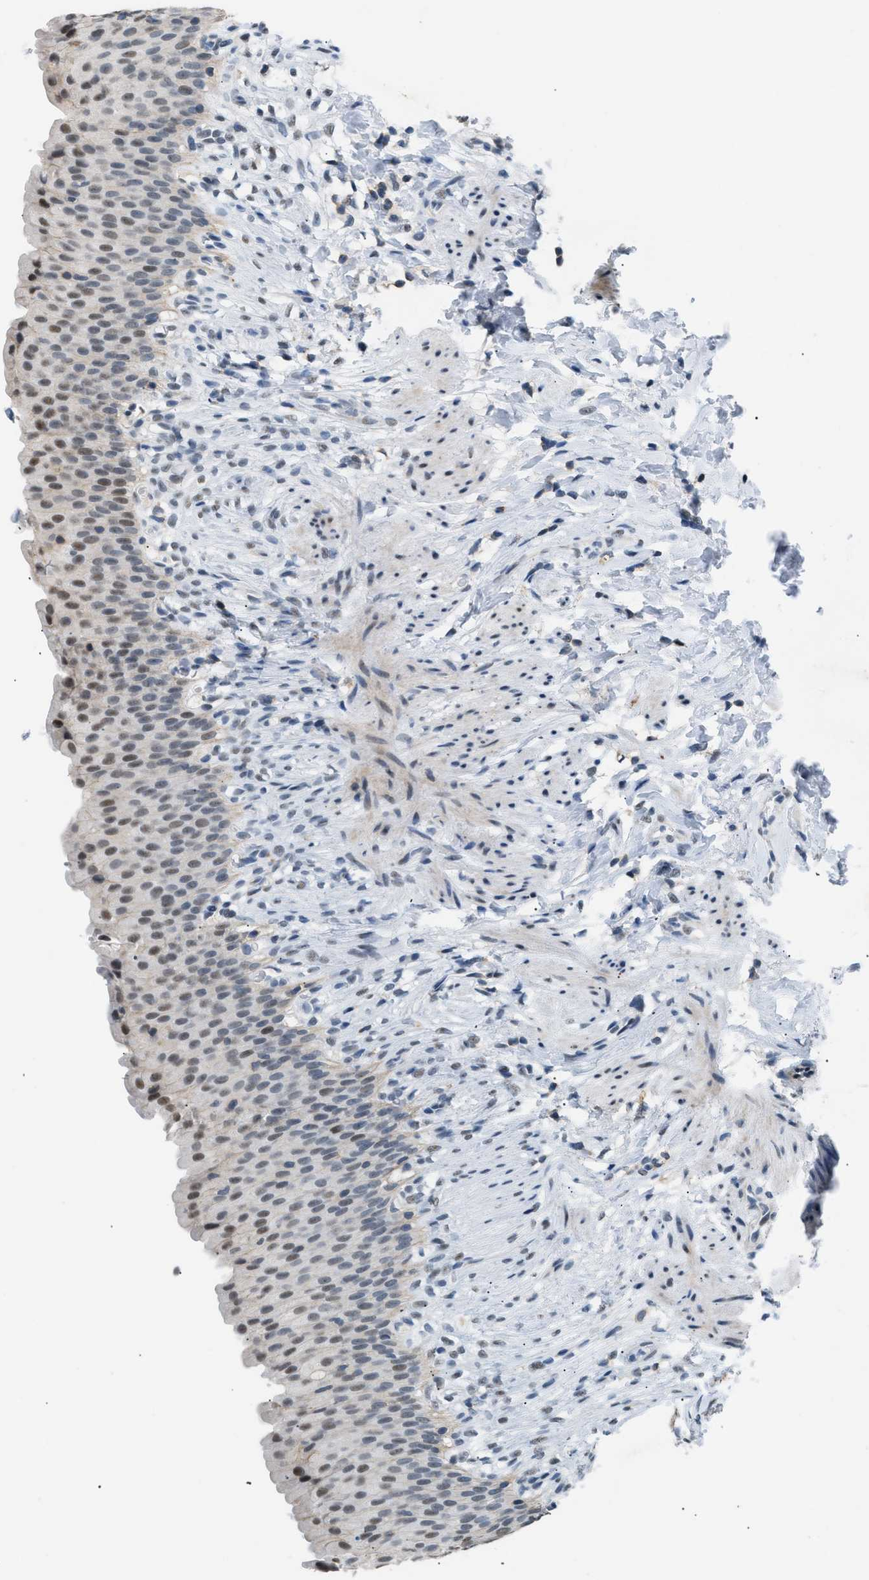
{"staining": {"intensity": "weak", "quantity": "25%-75%", "location": "nuclear"}, "tissue": "urinary bladder", "cell_type": "Urothelial cells", "image_type": "normal", "snomed": [{"axis": "morphology", "description": "Normal tissue, NOS"}, {"axis": "topography", "description": "Urinary bladder"}], "caption": "Benign urinary bladder displays weak nuclear expression in about 25%-75% of urothelial cells.", "gene": "KCNC3", "patient": {"sex": "female", "age": 79}}